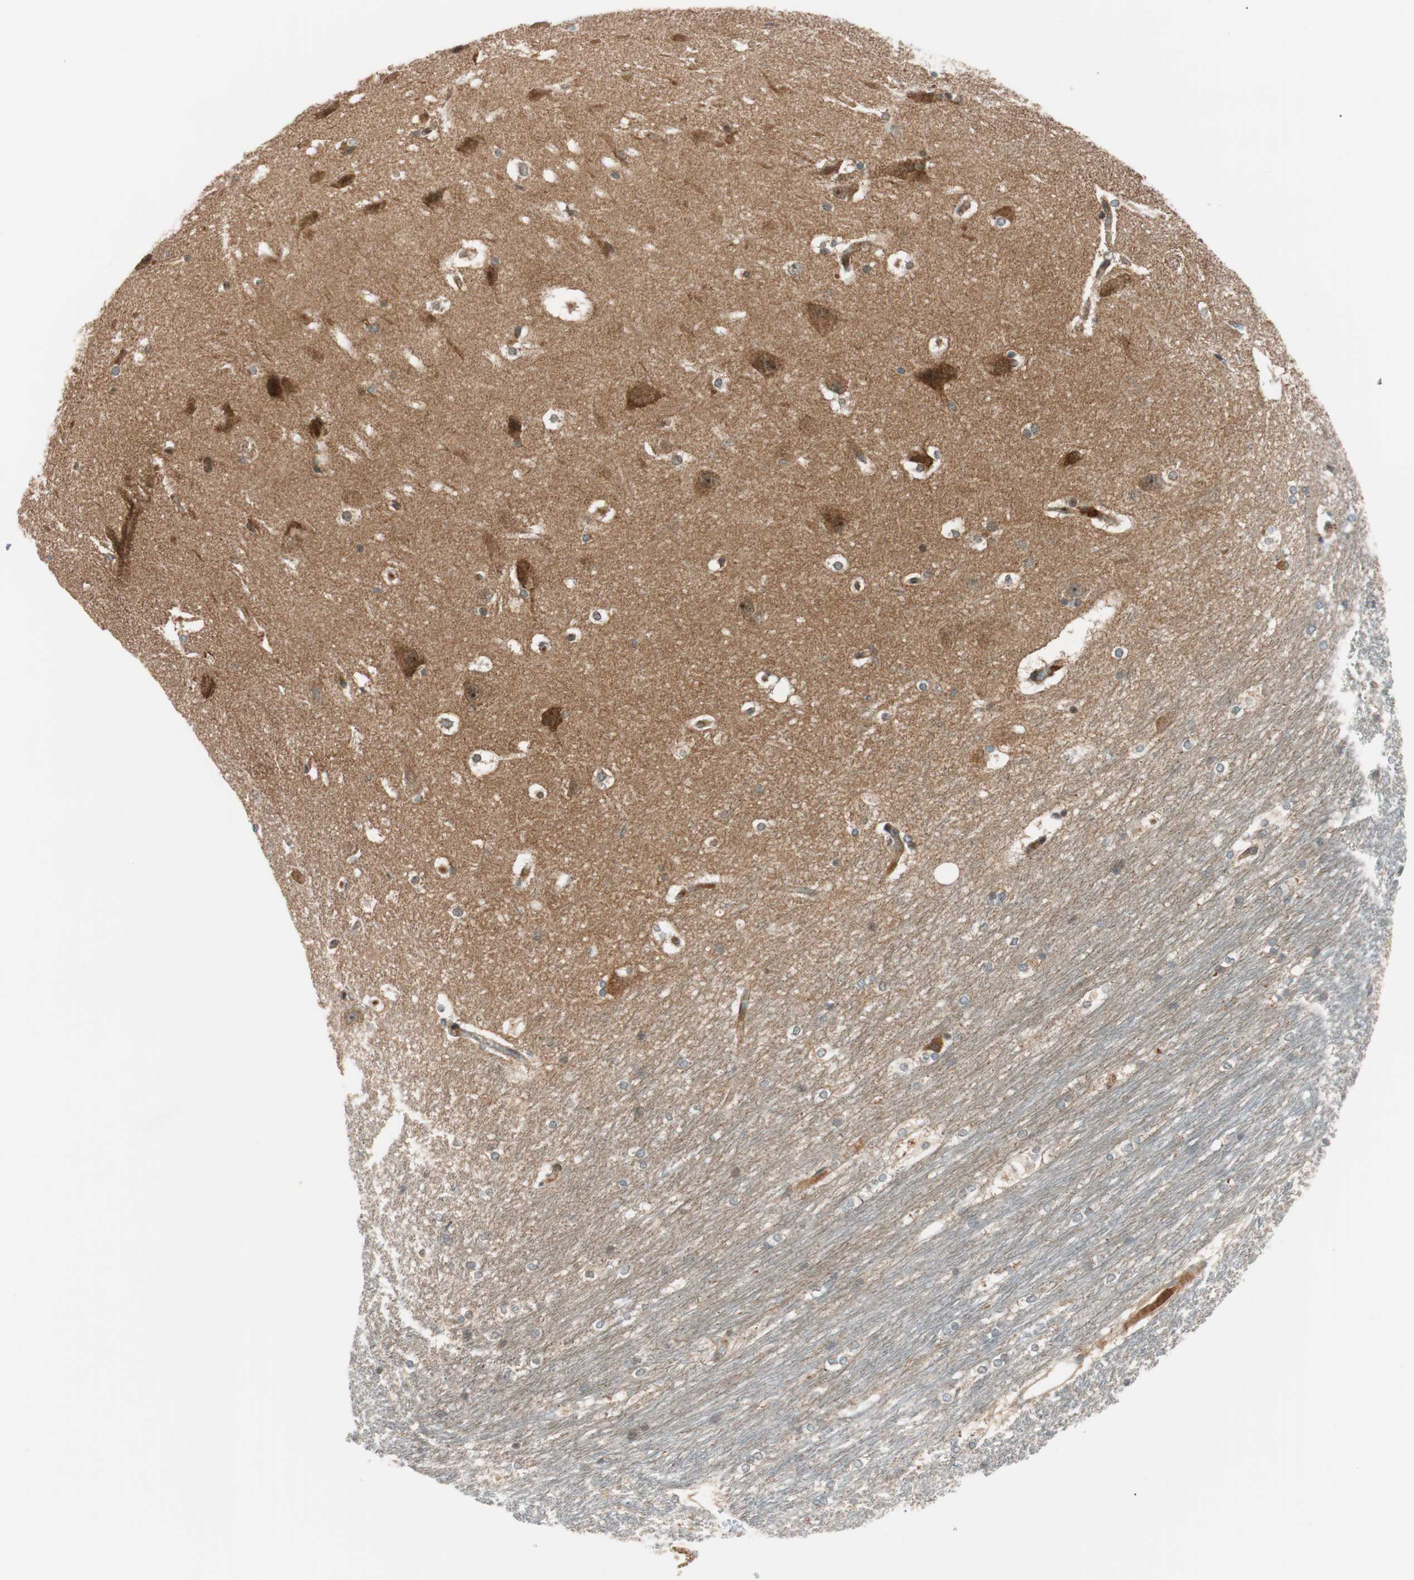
{"staining": {"intensity": "negative", "quantity": "none", "location": "none"}, "tissue": "hippocampus", "cell_type": "Glial cells", "image_type": "normal", "snomed": [{"axis": "morphology", "description": "Normal tissue, NOS"}, {"axis": "topography", "description": "Hippocampus"}], "caption": "DAB (3,3'-diaminobenzidine) immunohistochemical staining of benign hippocampus shows no significant positivity in glial cells.", "gene": "ABI1", "patient": {"sex": "female", "age": 19}}